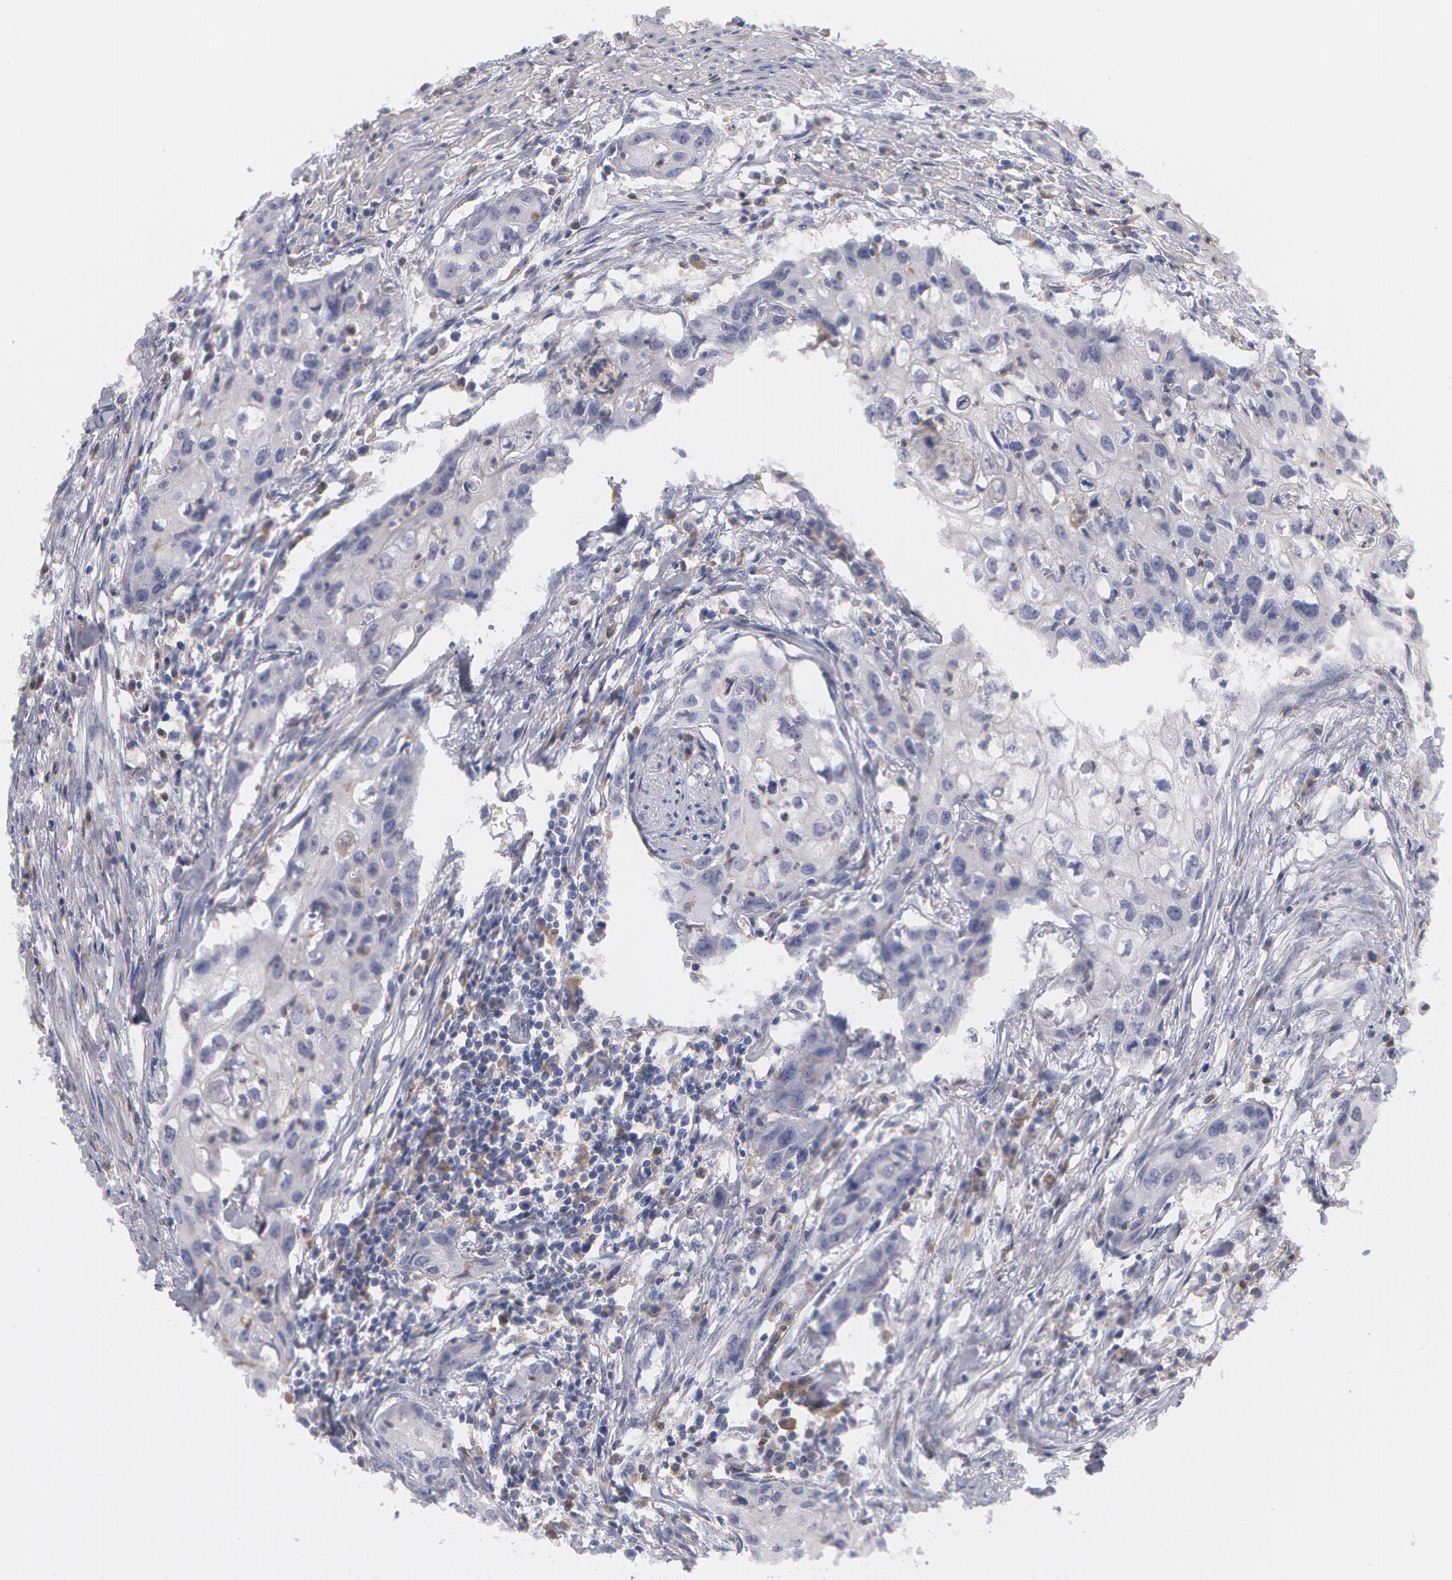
{"staining": {"intensity": "negative", "quantity": "none", "location": "none"}, "tissue": "urothelial cancer", "cell_type": "Tumor cells", "image_type": "cancer", "snomed": [{"axis": "morphology", "description": "Urothelial carcinoma, High grade"}, {"axis": "topography", "description": "Urinary bladder"}], "caption": "The immunohistochemistry (IHC) photomicrograph has no significant expression in tumor cells of urothelial cancer tissue.", "gene": "SYK", "patient": {"sex": "male", "age": 54}}